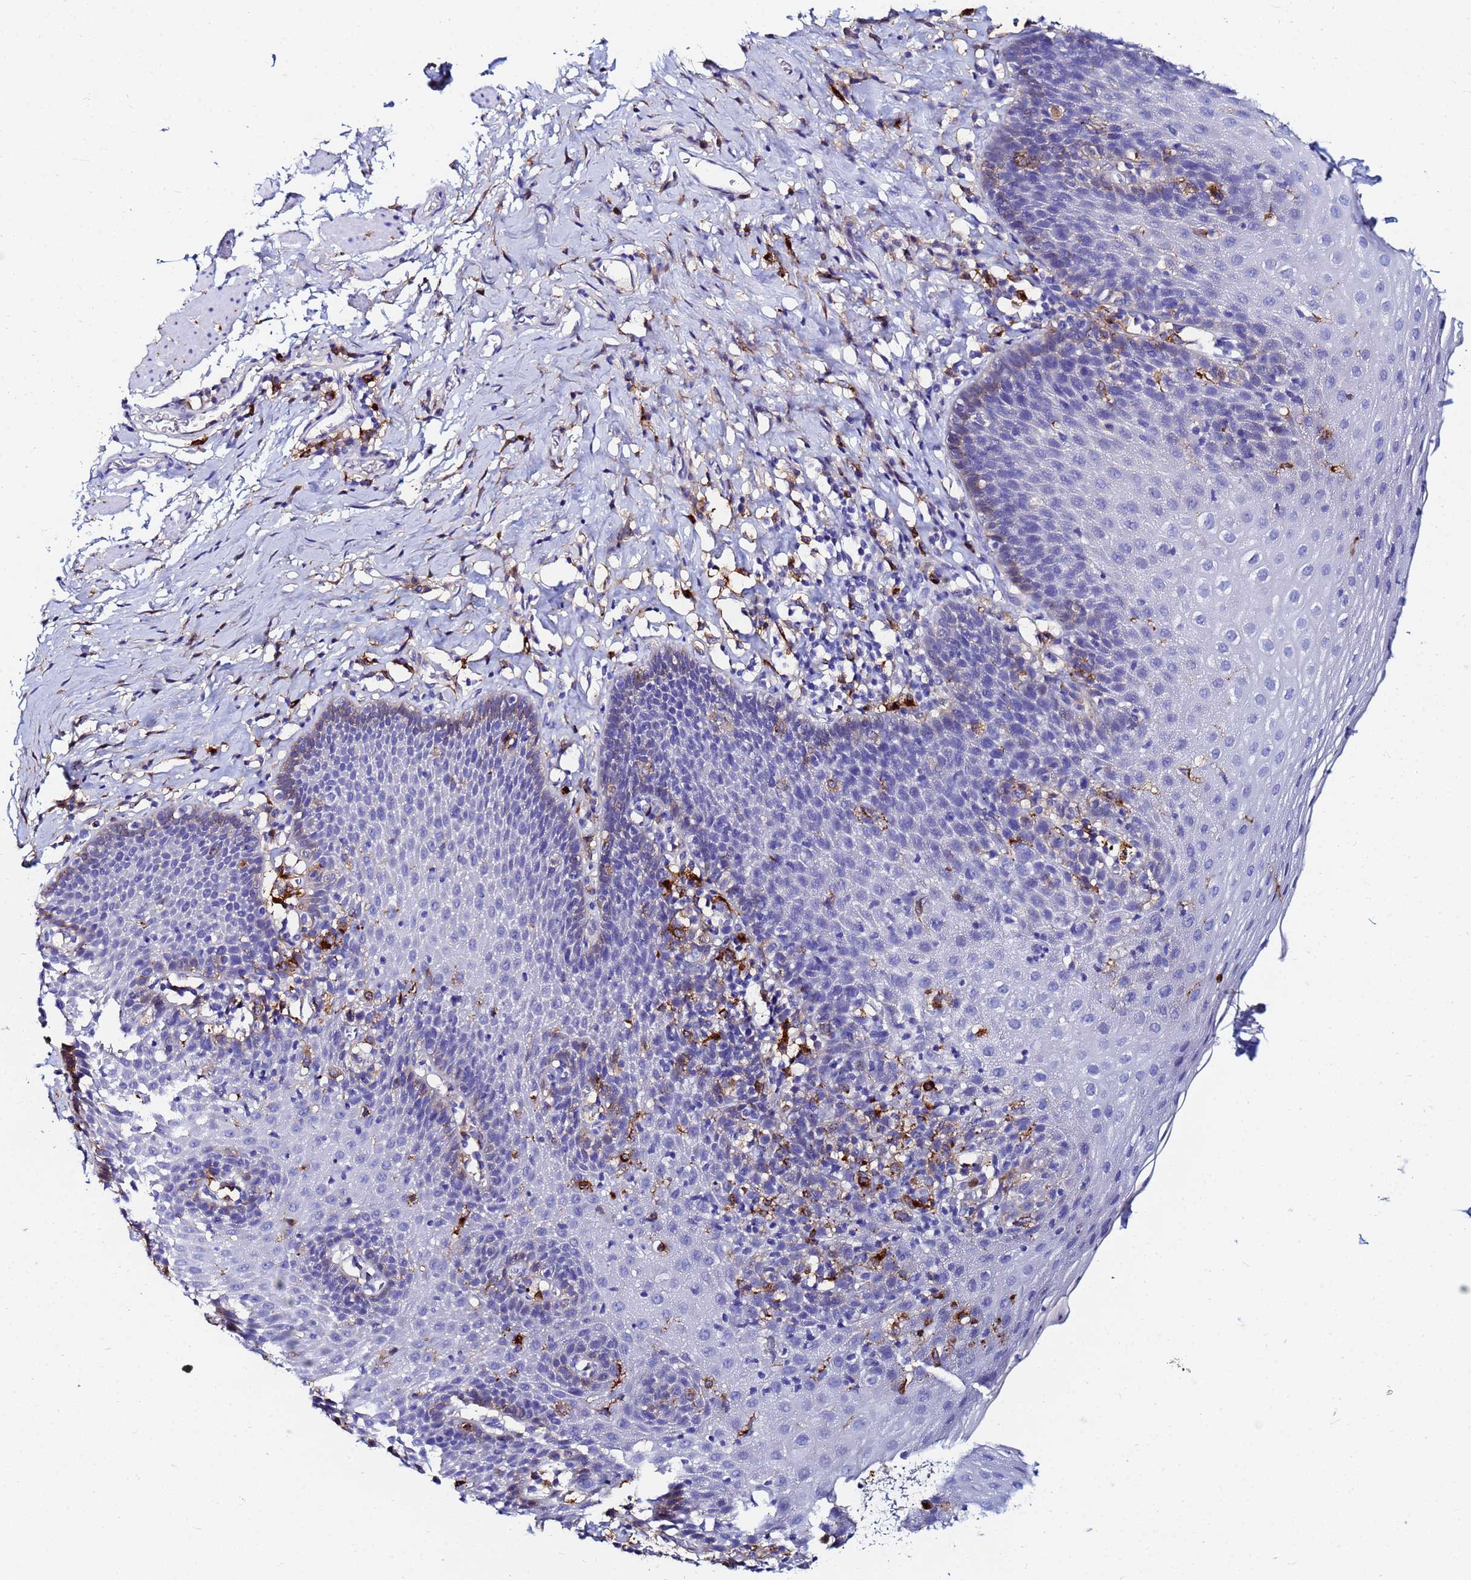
{"staining": {"intensity": "weak", "quantity": "<25%", "location": "cytoplasmic/membranous"}, "tissue": "esophagus", "cell_type": "Squamous epithelial cells", "image_type": "normal", "snomed": [{"axis": "morphology", "description": "Normal tissue, NOS"}, {"axis": "topography", "description": "Esophagus"}], "caption": "IHC micrograph of benign human esophagus stained for a protein (brown), which displays no positivity in squamous epithelial cells.", "gene": "BASP1", "patient": {"sex": "female", "age": 61}}